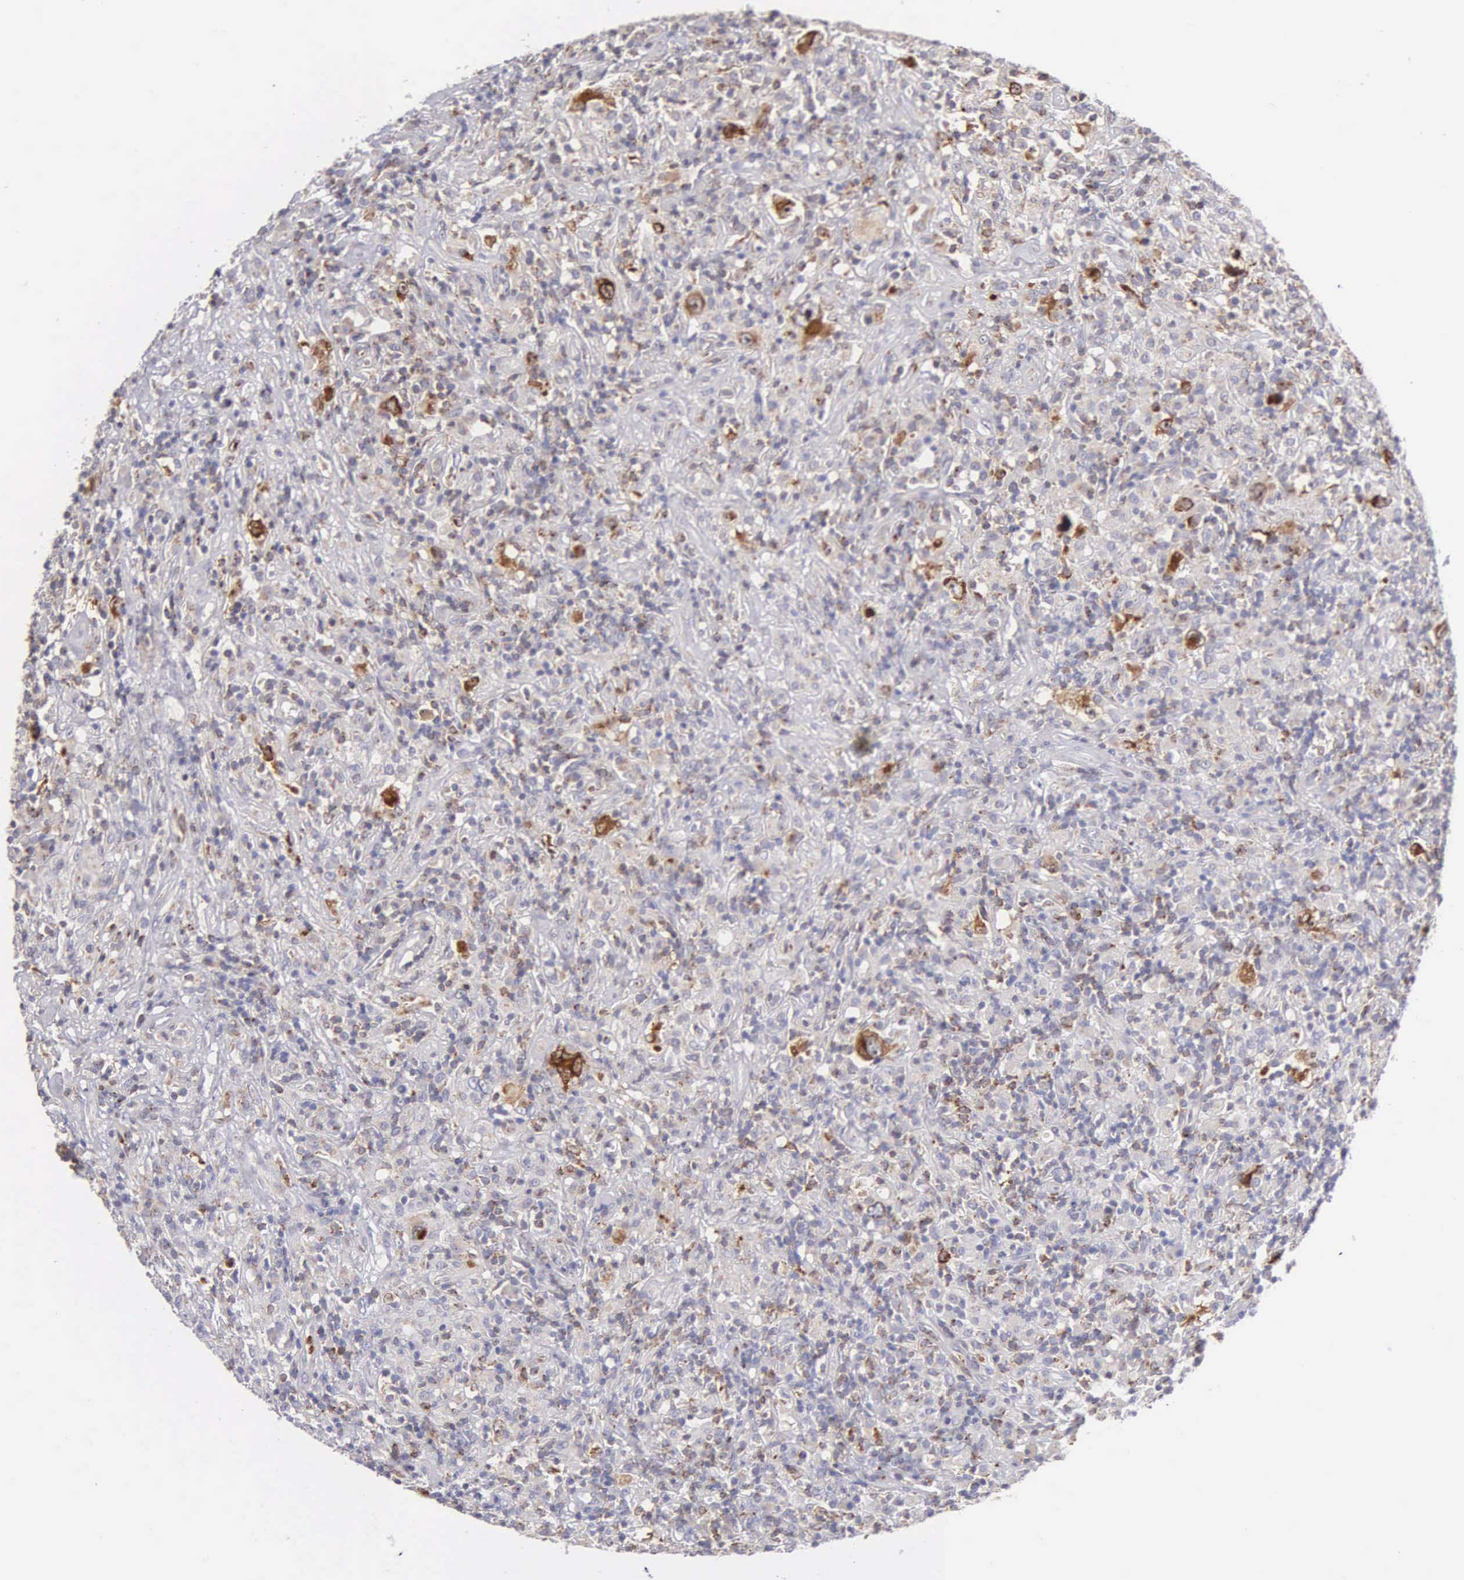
{"staining": {"intensity": "negative", "quantity": "none", "location": "none"}, "tissue": "lymphoma", "cell_type": "Tumor cells", "image_type": "cancer", "snomed": [{"axis": "morphology", "description": "Hodgkin's disease, NOS"}, {"axis": "topography", "description": "Lymph node"}], "caption": "Lymphoma stained for a protein using immunohistochemistry (IHC) displays no positivity tumor cells.", "gene": "SRGN", "patient": {"sex": "male", "age": 46}}